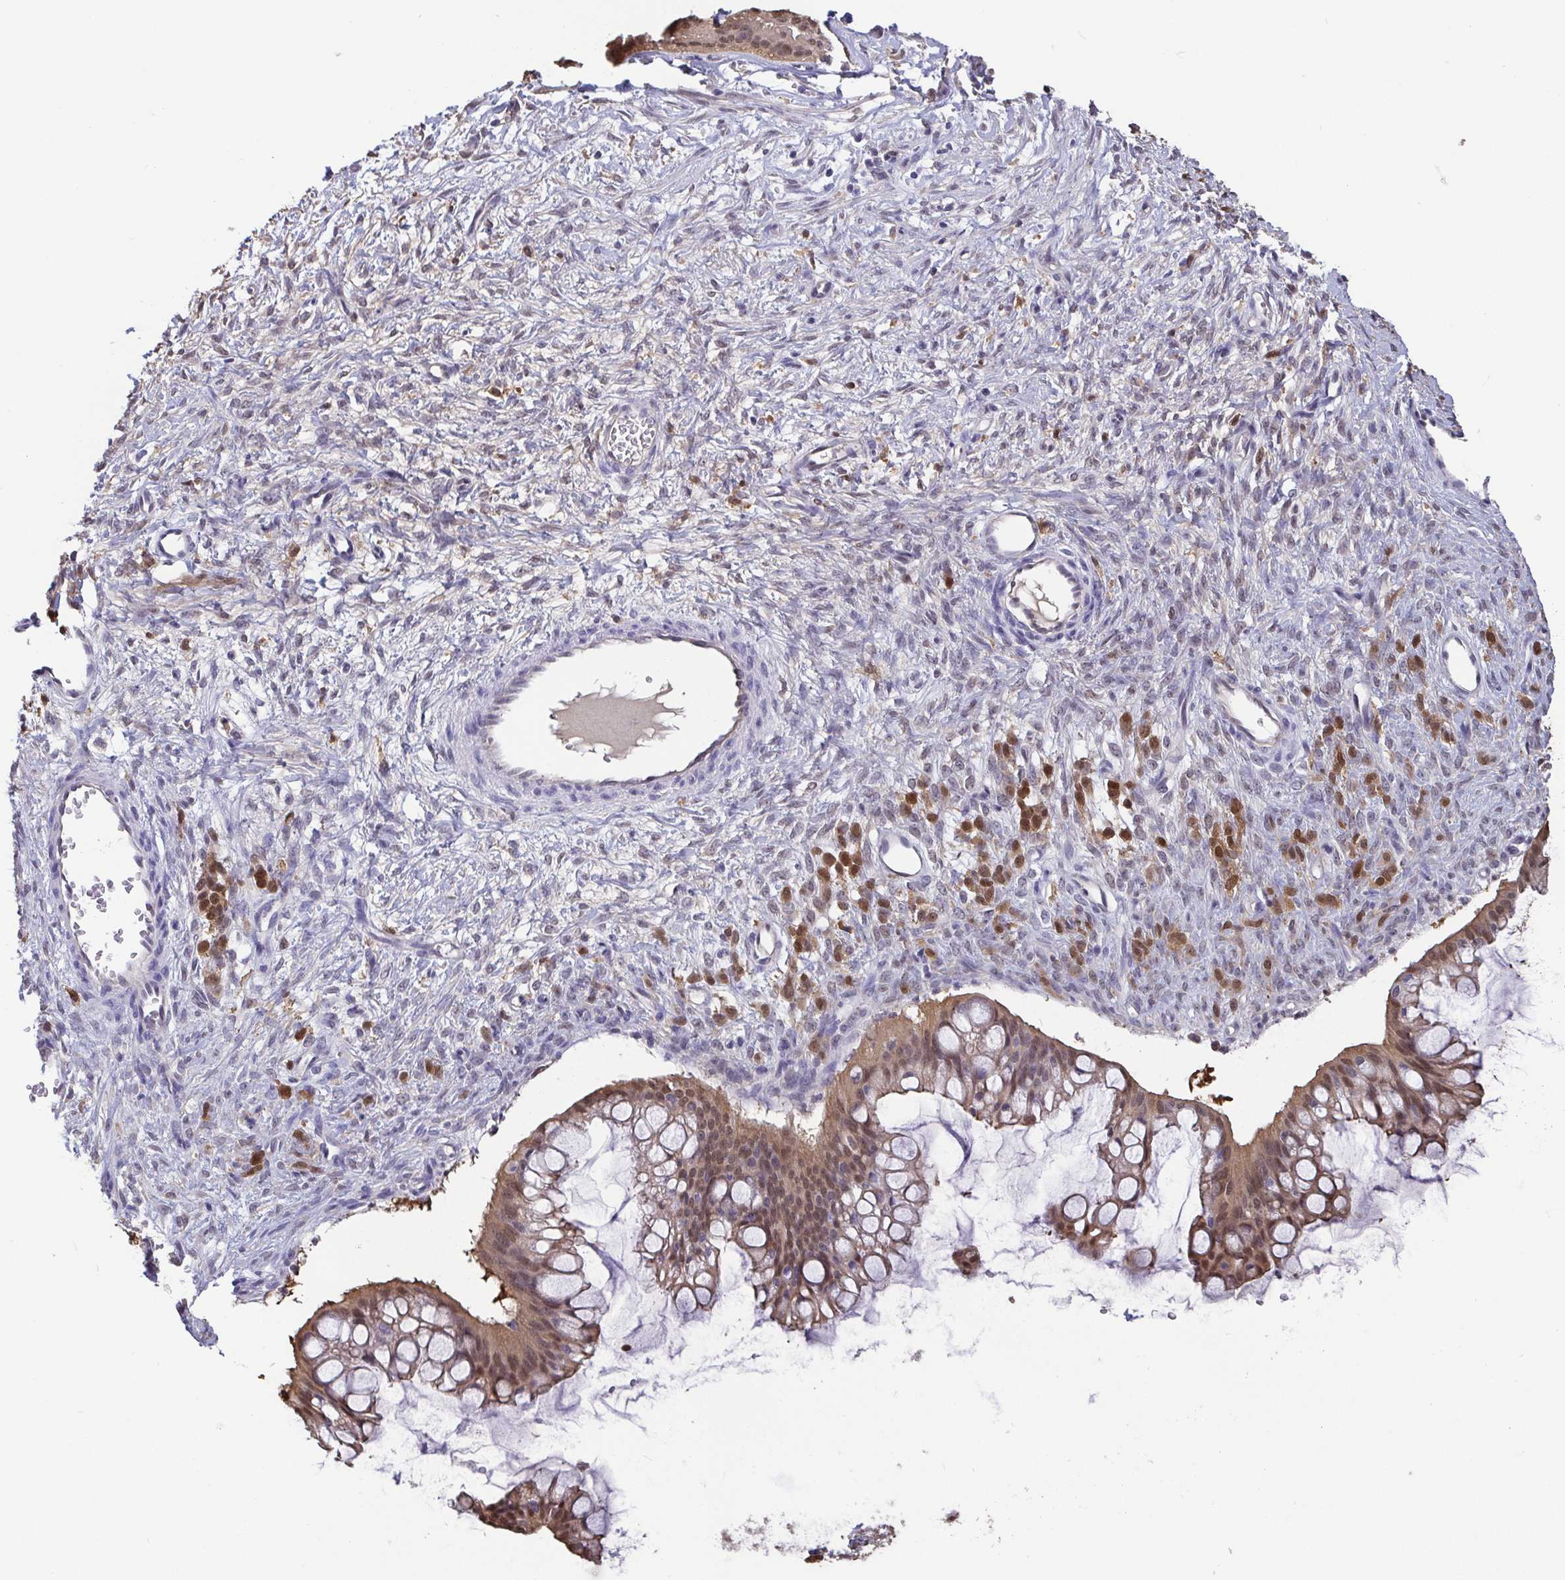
{"staining": {"intensity": "moderate", "quantity": ">75%", "location": "cytoplasmic/membranous,nuclear"}, "tissue": "ovarian cancer", "cell_type": "Tumor cells", "image_type": "cancer", "snomed": [{"axis": "morphology", "description": "Cystadenocarcinoma, mucinous, NOS"}, {"axis": "topography", "description": "Ovary"}], "caption": "DAB (3,3'-diaminobenzidine) immunohistochemical staining of ovarian cancer reveals moderate cytoplasmic/membranous and nuclear protein staining in about >75% of tumor cells.", "gene": "IDH1", "patient": {"sex": "female", "age": 73}}